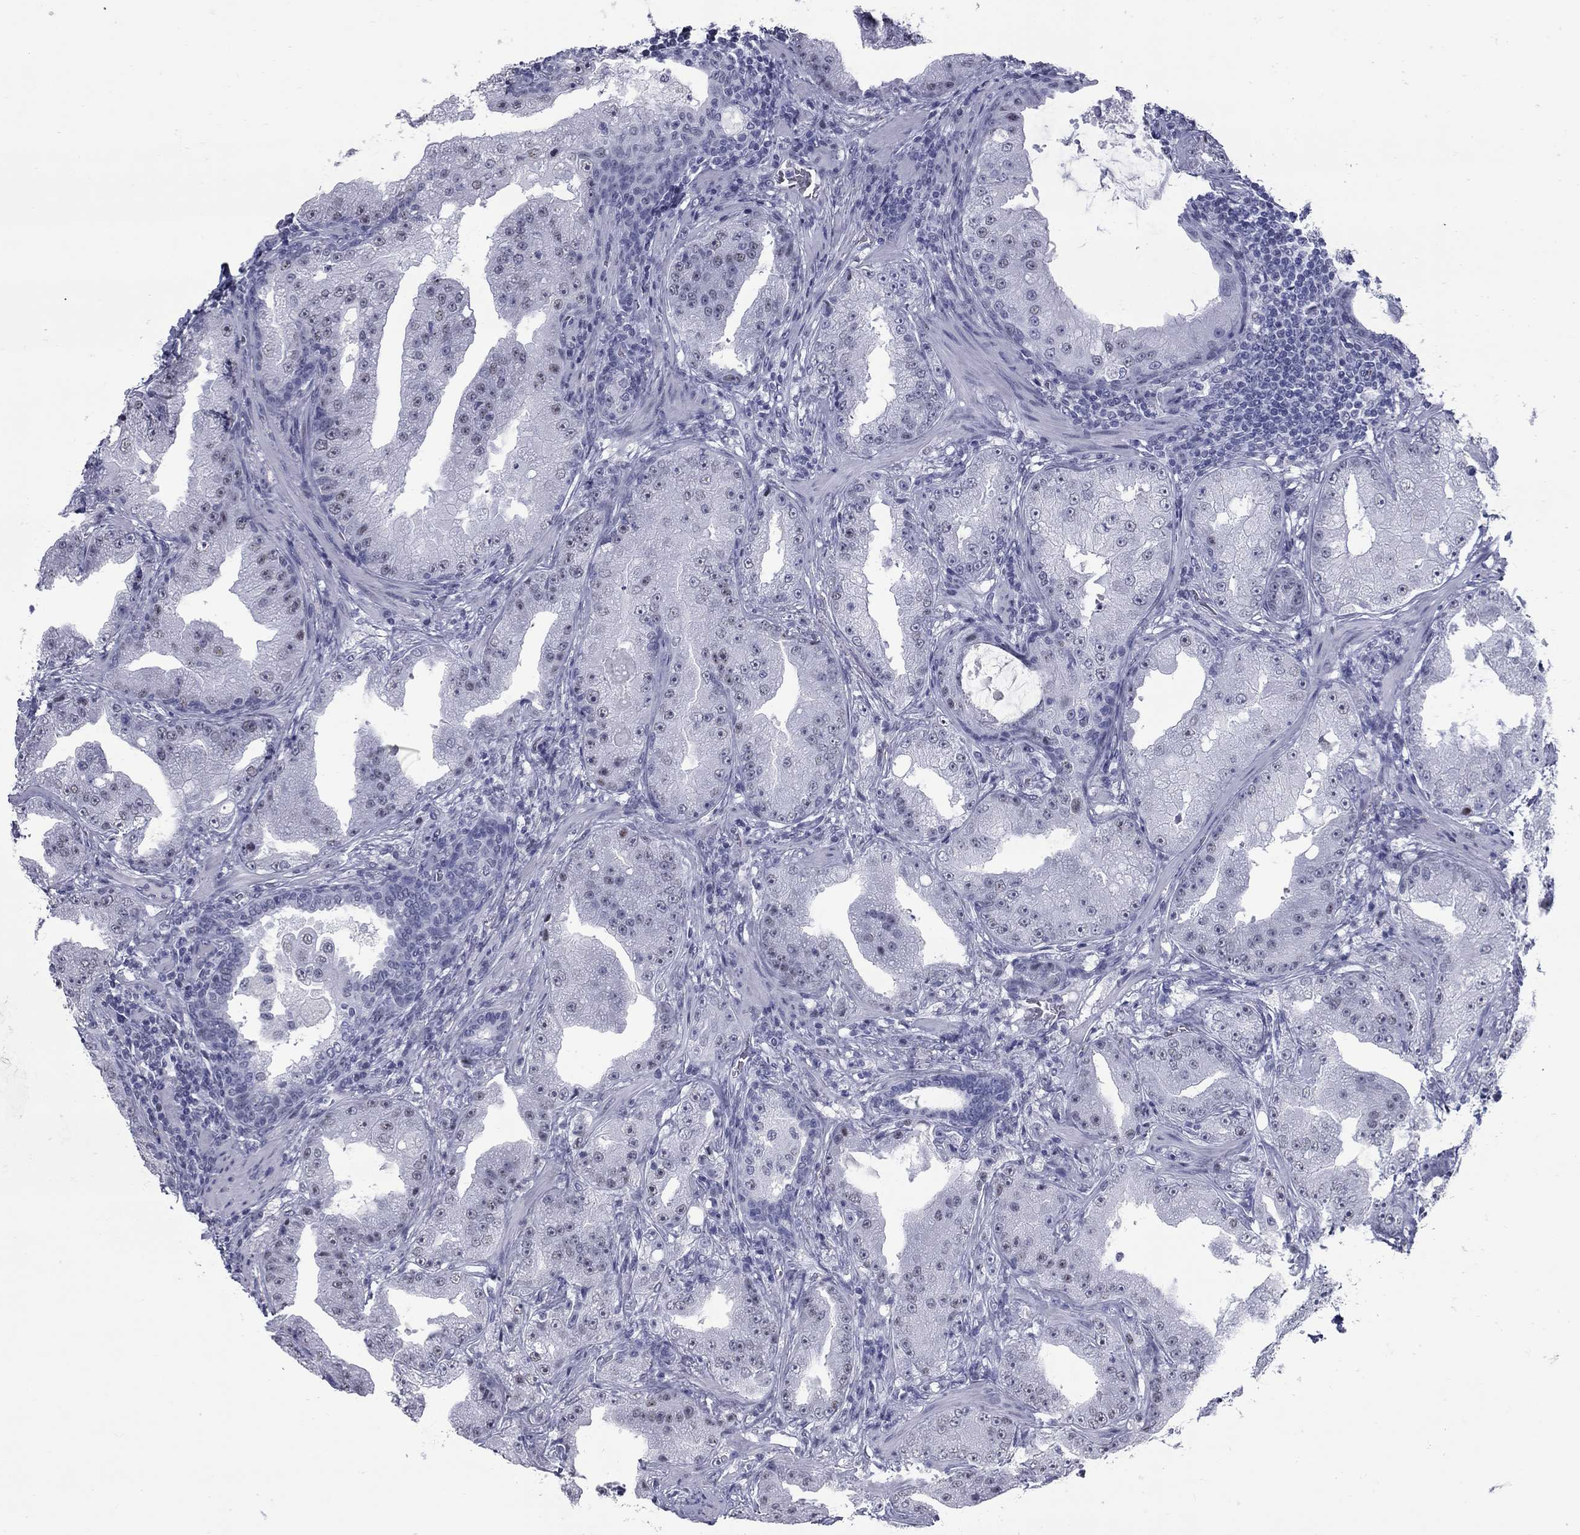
{"staining": {"intensity": "negative", "quantity": "none", "location": "none"}, "tissue": "prostate cancer", "cell_type": "Tumor cells", "image_type": "cancer", "snomed": [{"axis": "morphology", "description": "Adenocarcinoma, Low grade"}, {"axis": "topography", "description": "Prostate"}], "caption": "The histopathology image reveals no staining of tumor cells in prostate cancer (adenocarcinoma (low-grade)).", "gene": "ASF1B", "patient": {"sex": "male", "age": 62}}